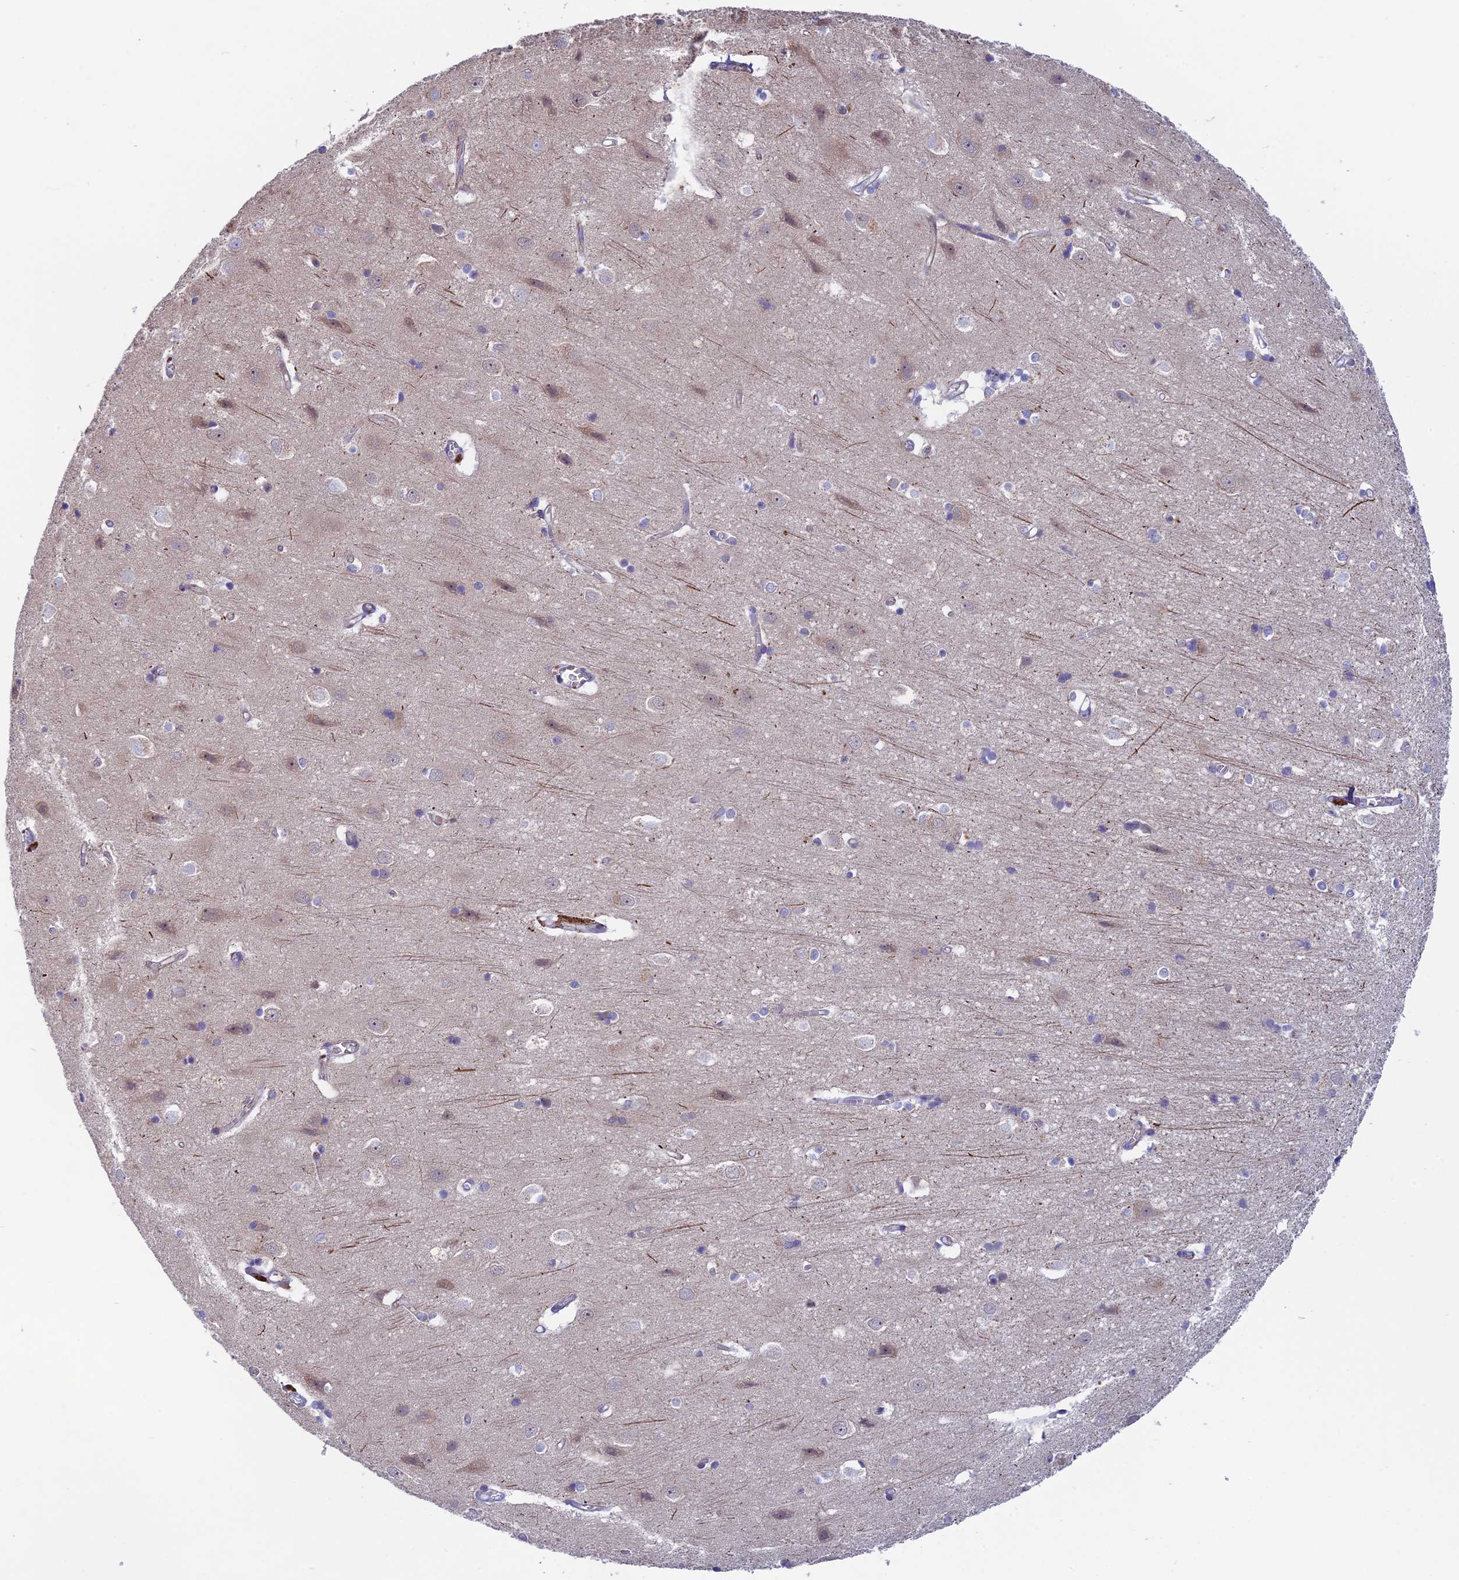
{"staining": {"intensity": "negative", "quantity": "none", "location": "none"}, "tissue": "cerebral cortex", "cell_type": "Endothelial cells", "image_type": "normal", "snomed": [{"axis": "morphology", "description": "Normal tissue, NOS"}, {"axis": "topography", "description": "Cerebral cortex"}], "caption": "A high-resolution histopathology image shows immunohistochemistry staining of benign cerebral cortex, which reveals no significant positivity in endothelial cells. The staining was performed using DAB (3,3'-diaminobenzidine) to visualize the protein expression in brown, while the nuclei were stained in blue with hematoxylin (Magnification: 20x).", "gene": "TENT4B", "patient": {"sex": "male", "age": 54}}